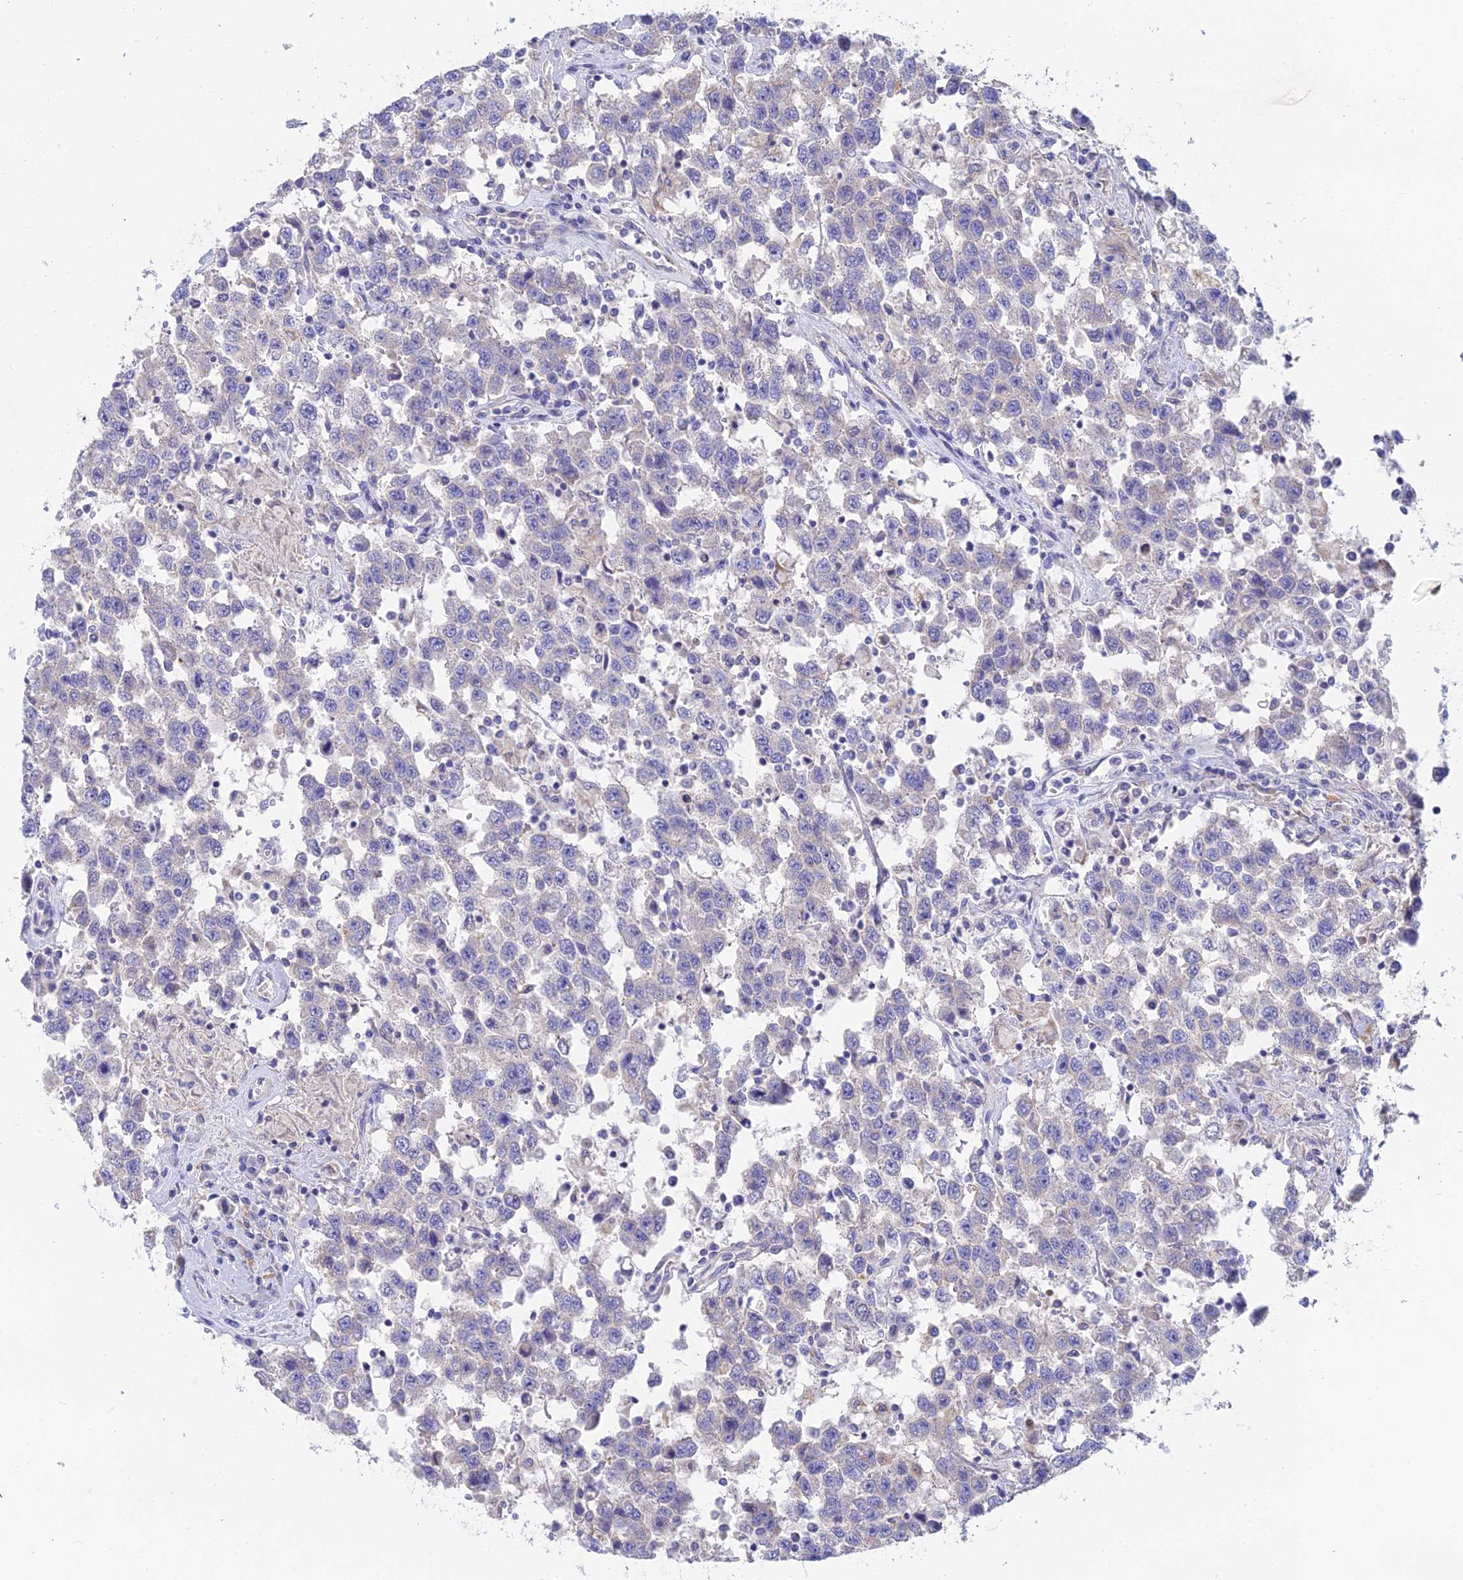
{"staining": {"intensity": "negative", "quantity": "none", "location": "none"}, "tissue": "testis cancer", "cell_type": "Tumor cells", "image_type": "cancer", "snomed": [{"axis": "morphology", "description": "Seminoma, NOS"}, {"axis": "topography", "description": "Testis"}], "caption": "Protein analysis of seminoma (testis) displays no significant positivity in tumor cells.", "gene": "WDR6", "patient": {"sex": "male", "age": 41}}